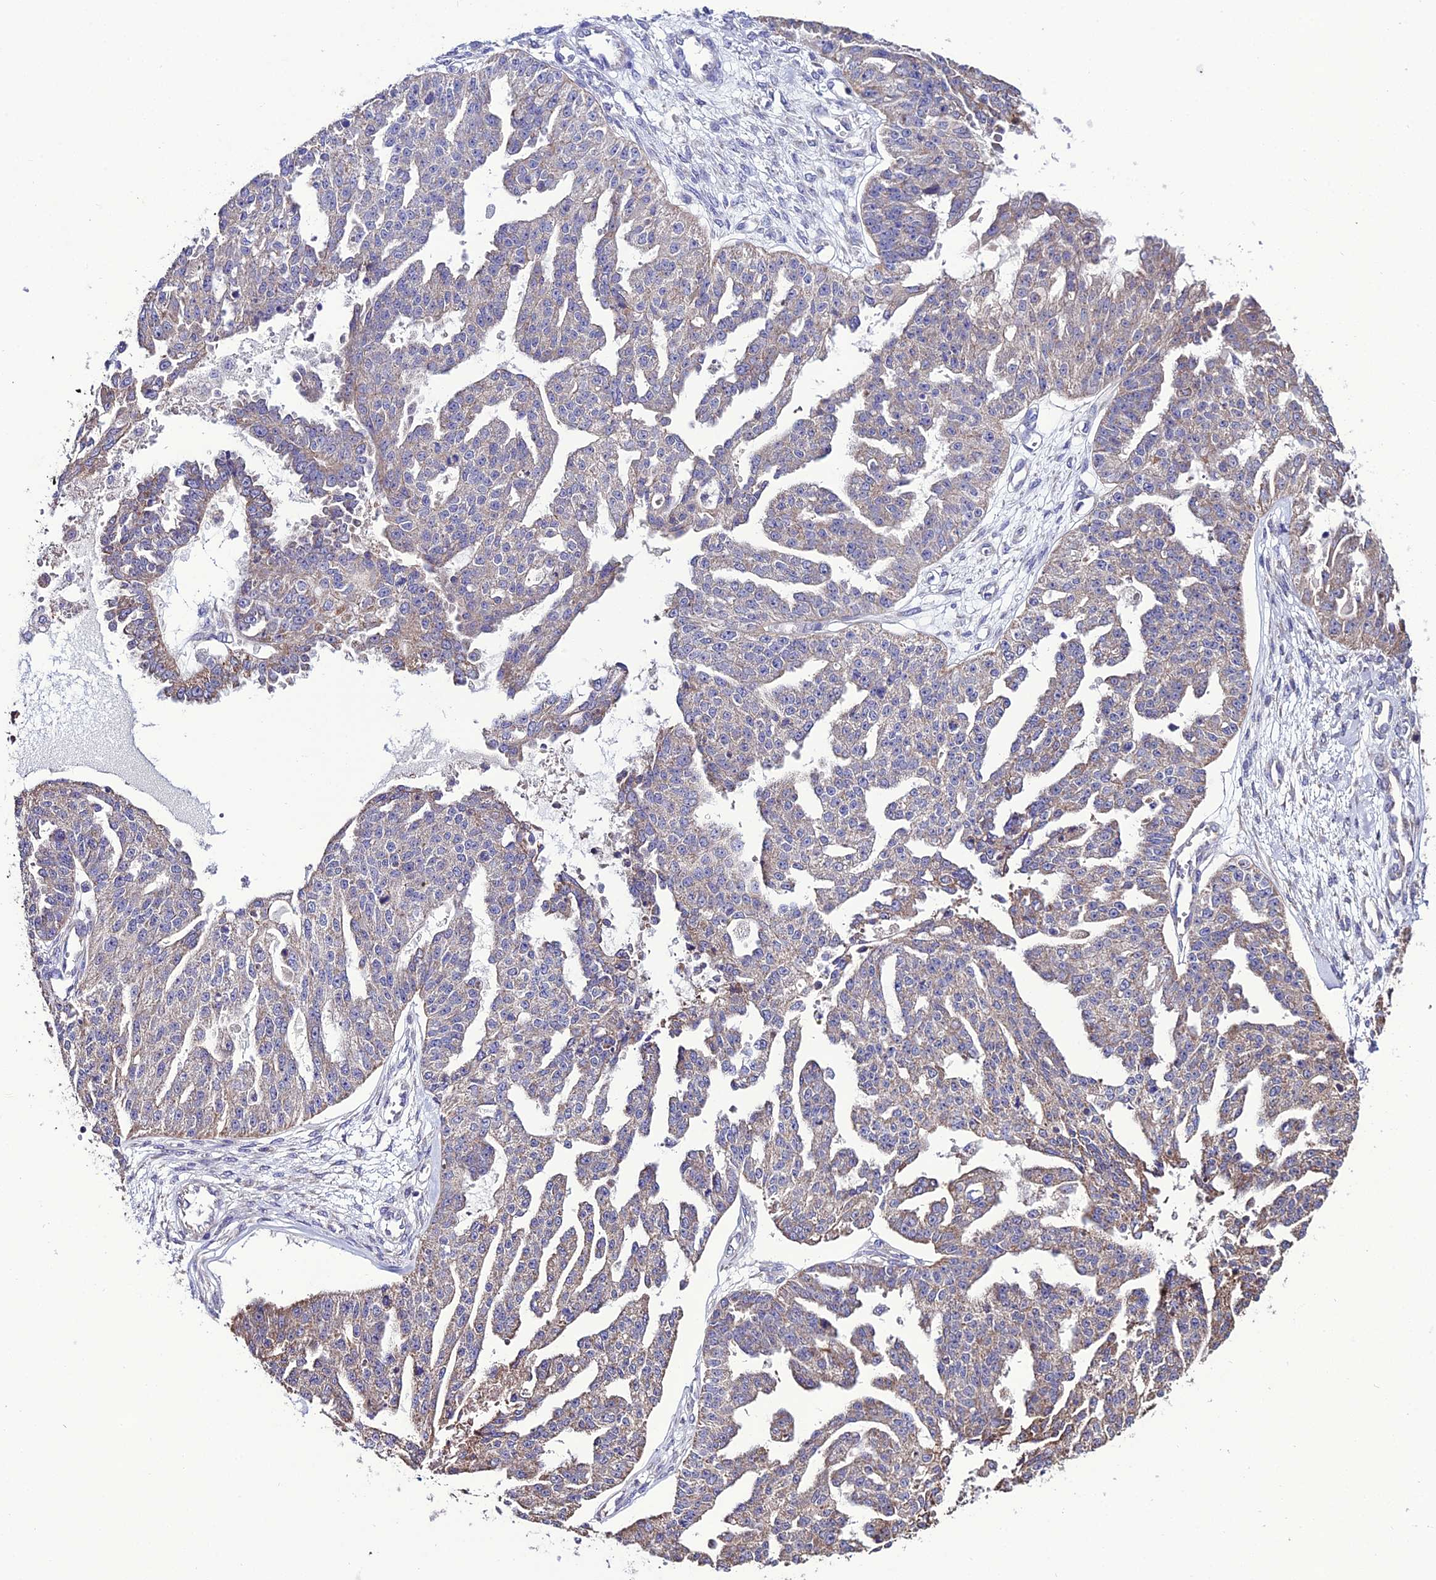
{"staining": {"intensity": "weak", "quantity": "<25%", "location": "cytoplasmic/membranous"}, "tissue": "ovarian cancer", "cell_type": "Tumor cells", "image_type": "cancer", "snomed": [{"axis": "morphology", "description": "Cystadenocarcinoma, serous, NOS"}, {"axis": "topography", "description": "Ovary"}], "caption": "Immunohistochemistry (IHC) of human ovarian cancer shows no expression in tumor cells.", "gene": "HOGA1", "patient": {"sex": "female", "age": 58}}